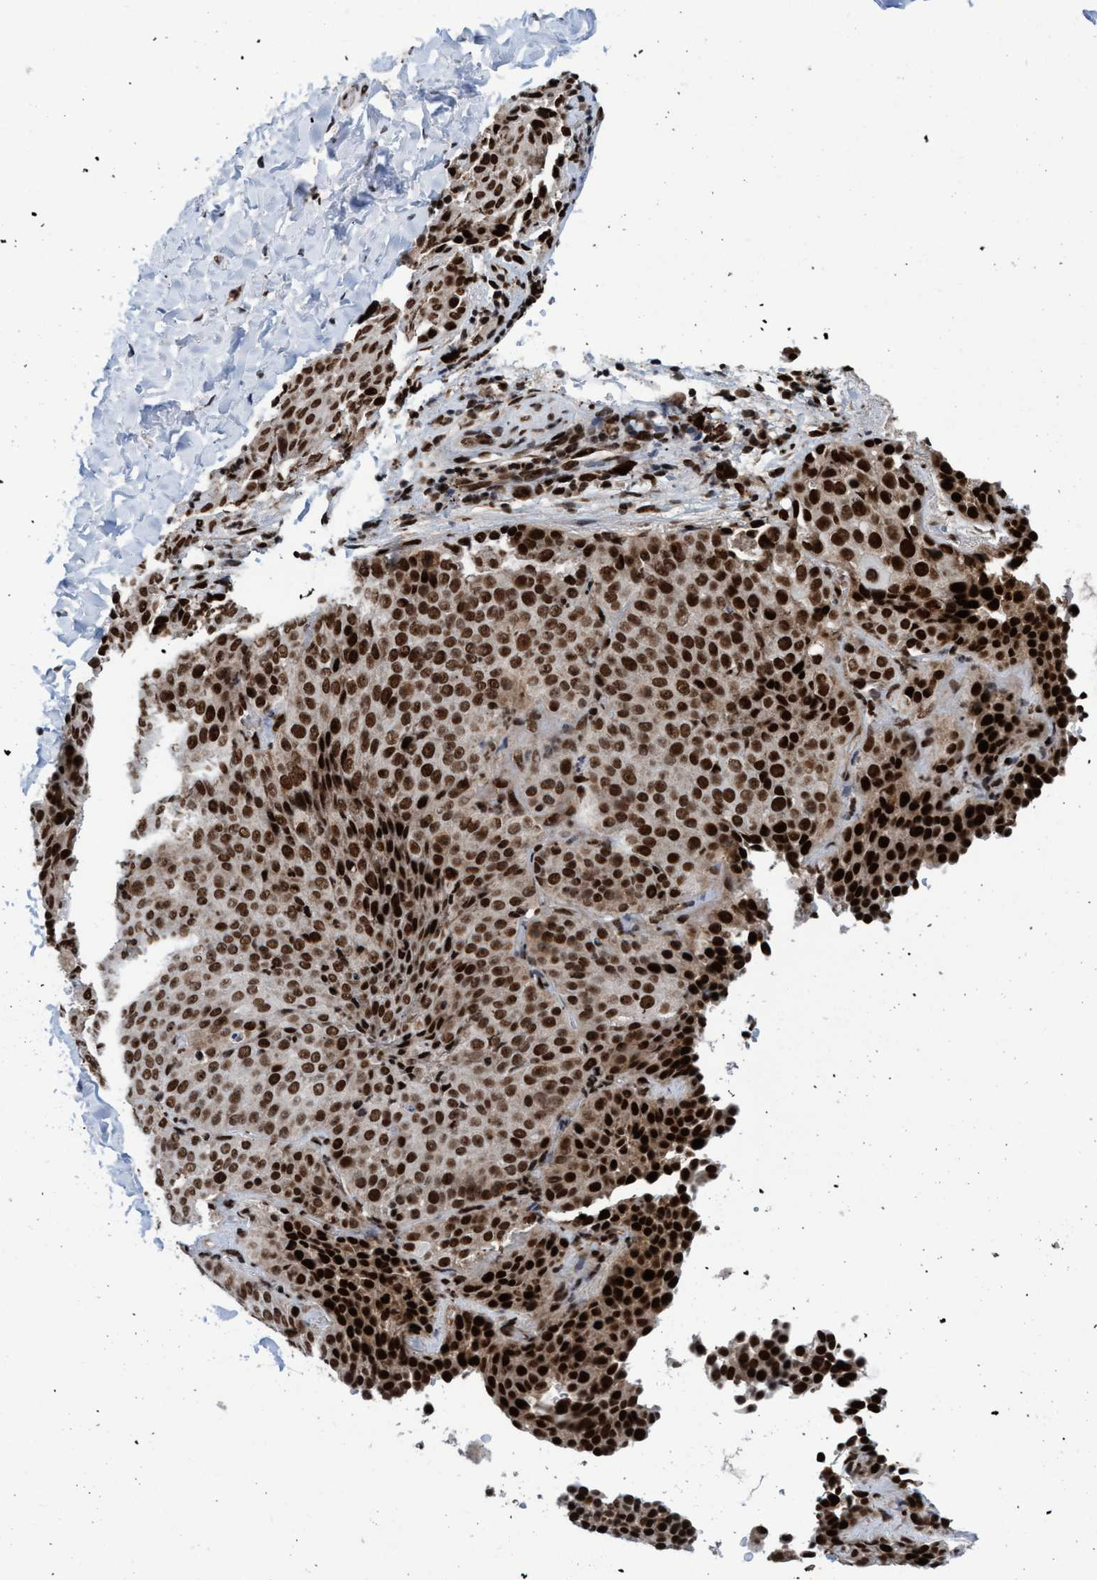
{"staining": {"intensity": "strong", "quantity": ">75%", "location": "nuclear"}, "tissue": "lung cancer", "cell_type": "Tumor cells", "image_type": "cancer", "snomed": [{"axis": "morphology", "description": "Squamous cell carcinoma, NOS"}, {"axis": "topography", "description": "Lung"}], "caption": "A photomicrograph showing strong nuclear staining in about >75% of tumor cells in lung cancer (squamous cell carcinoma), as visualized by brown immunohistochemical staining.", "gene": "TOPBP1", "patient": {"sex": "male", "age": 54}}